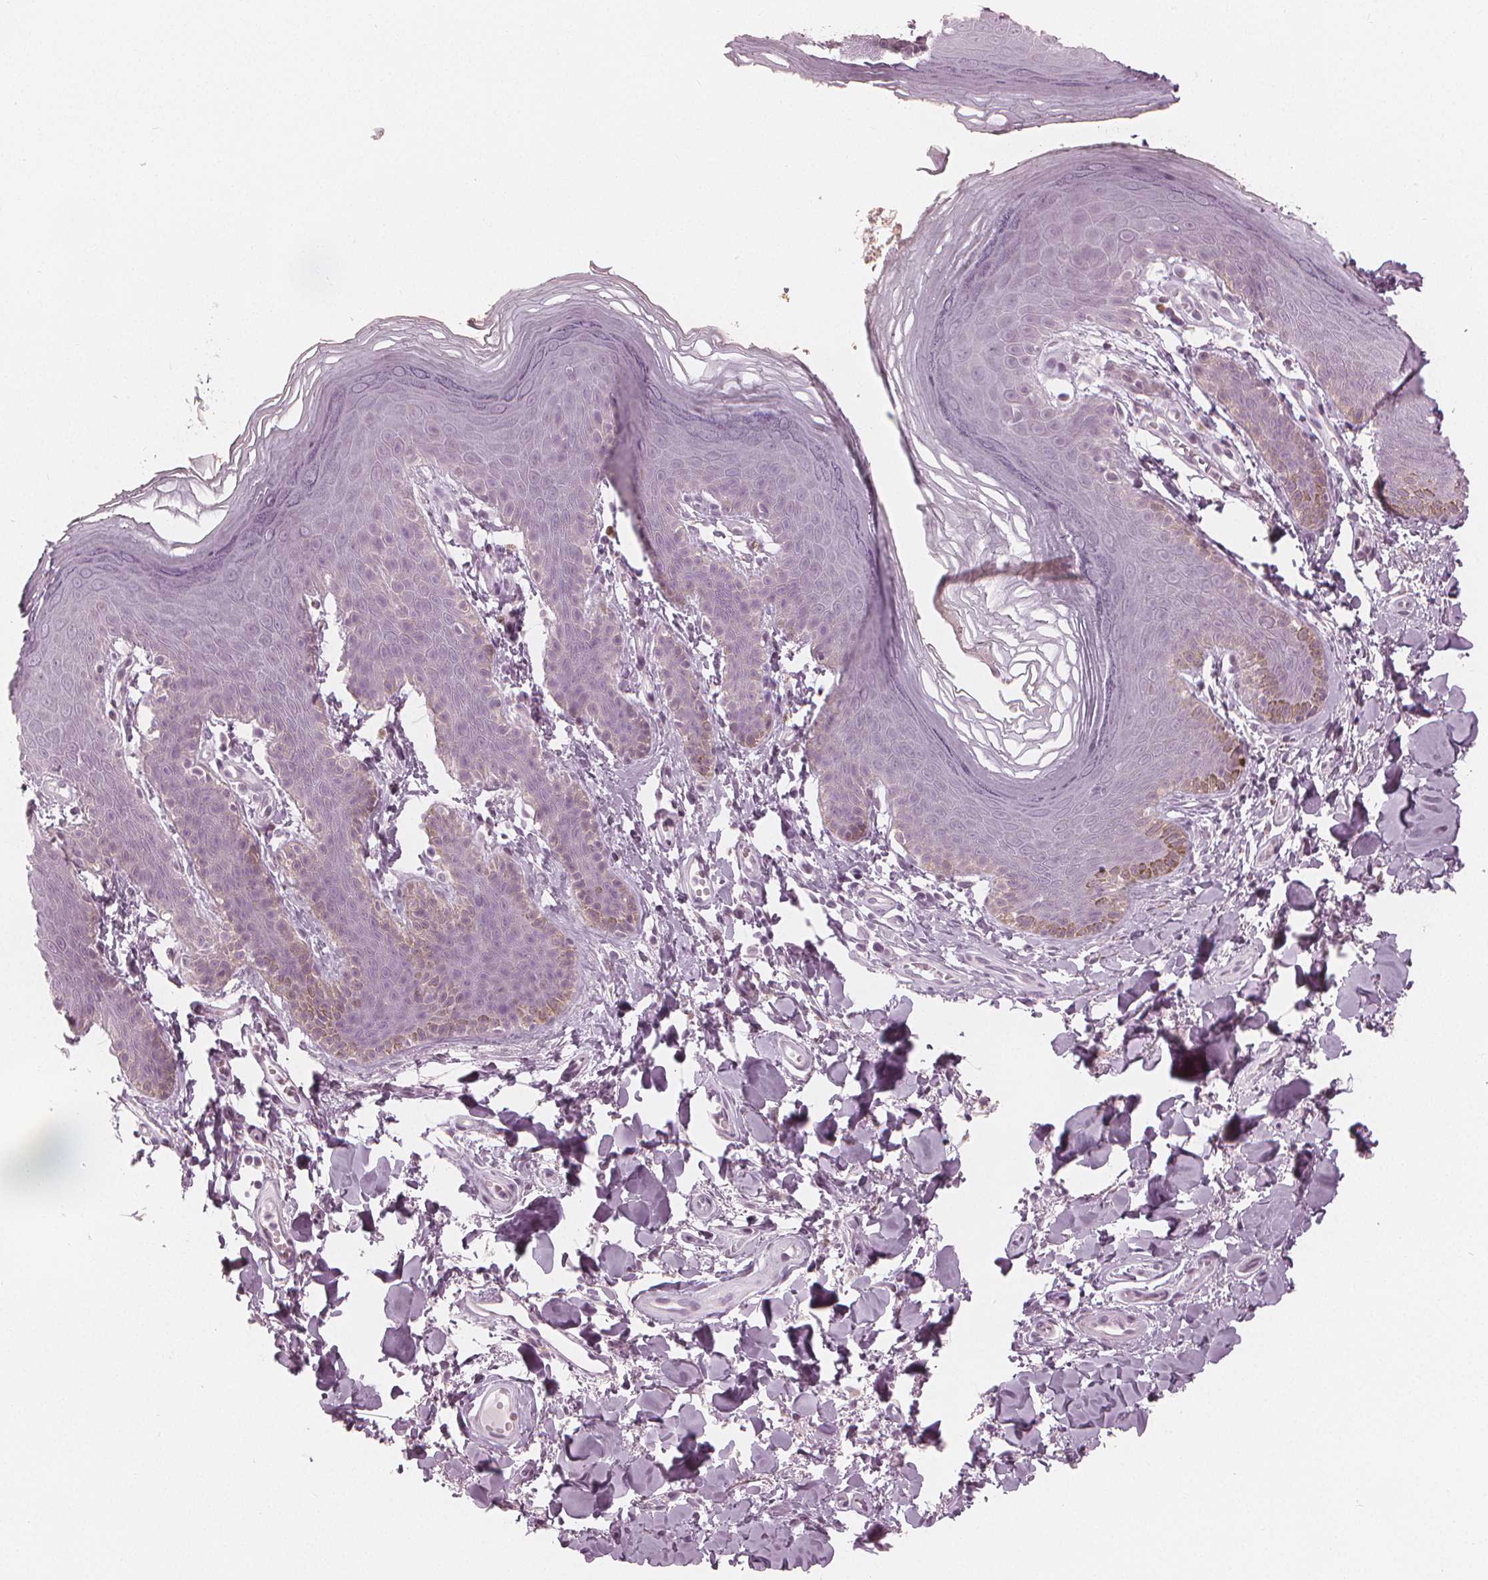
{"staining": {"intensity": "weak", "quantity": "<25%", "location": "cytoplasmic/membranous"}, "tissue": "skin", "cell_type": "Epidermal cells", "image_type": "normal", "snomed": [{"axis": "morphology", "description": "Normal tissue, NOS"}, {"axis": "topography", "description": "Anal"}], "caption": "A high-resolution image shows immunohistochemistry staining of normal skin, which demonstrates no significant staining in epidermal cells.", "gene": "PAEP", "patient": {"sex": "male", "age": 53}}